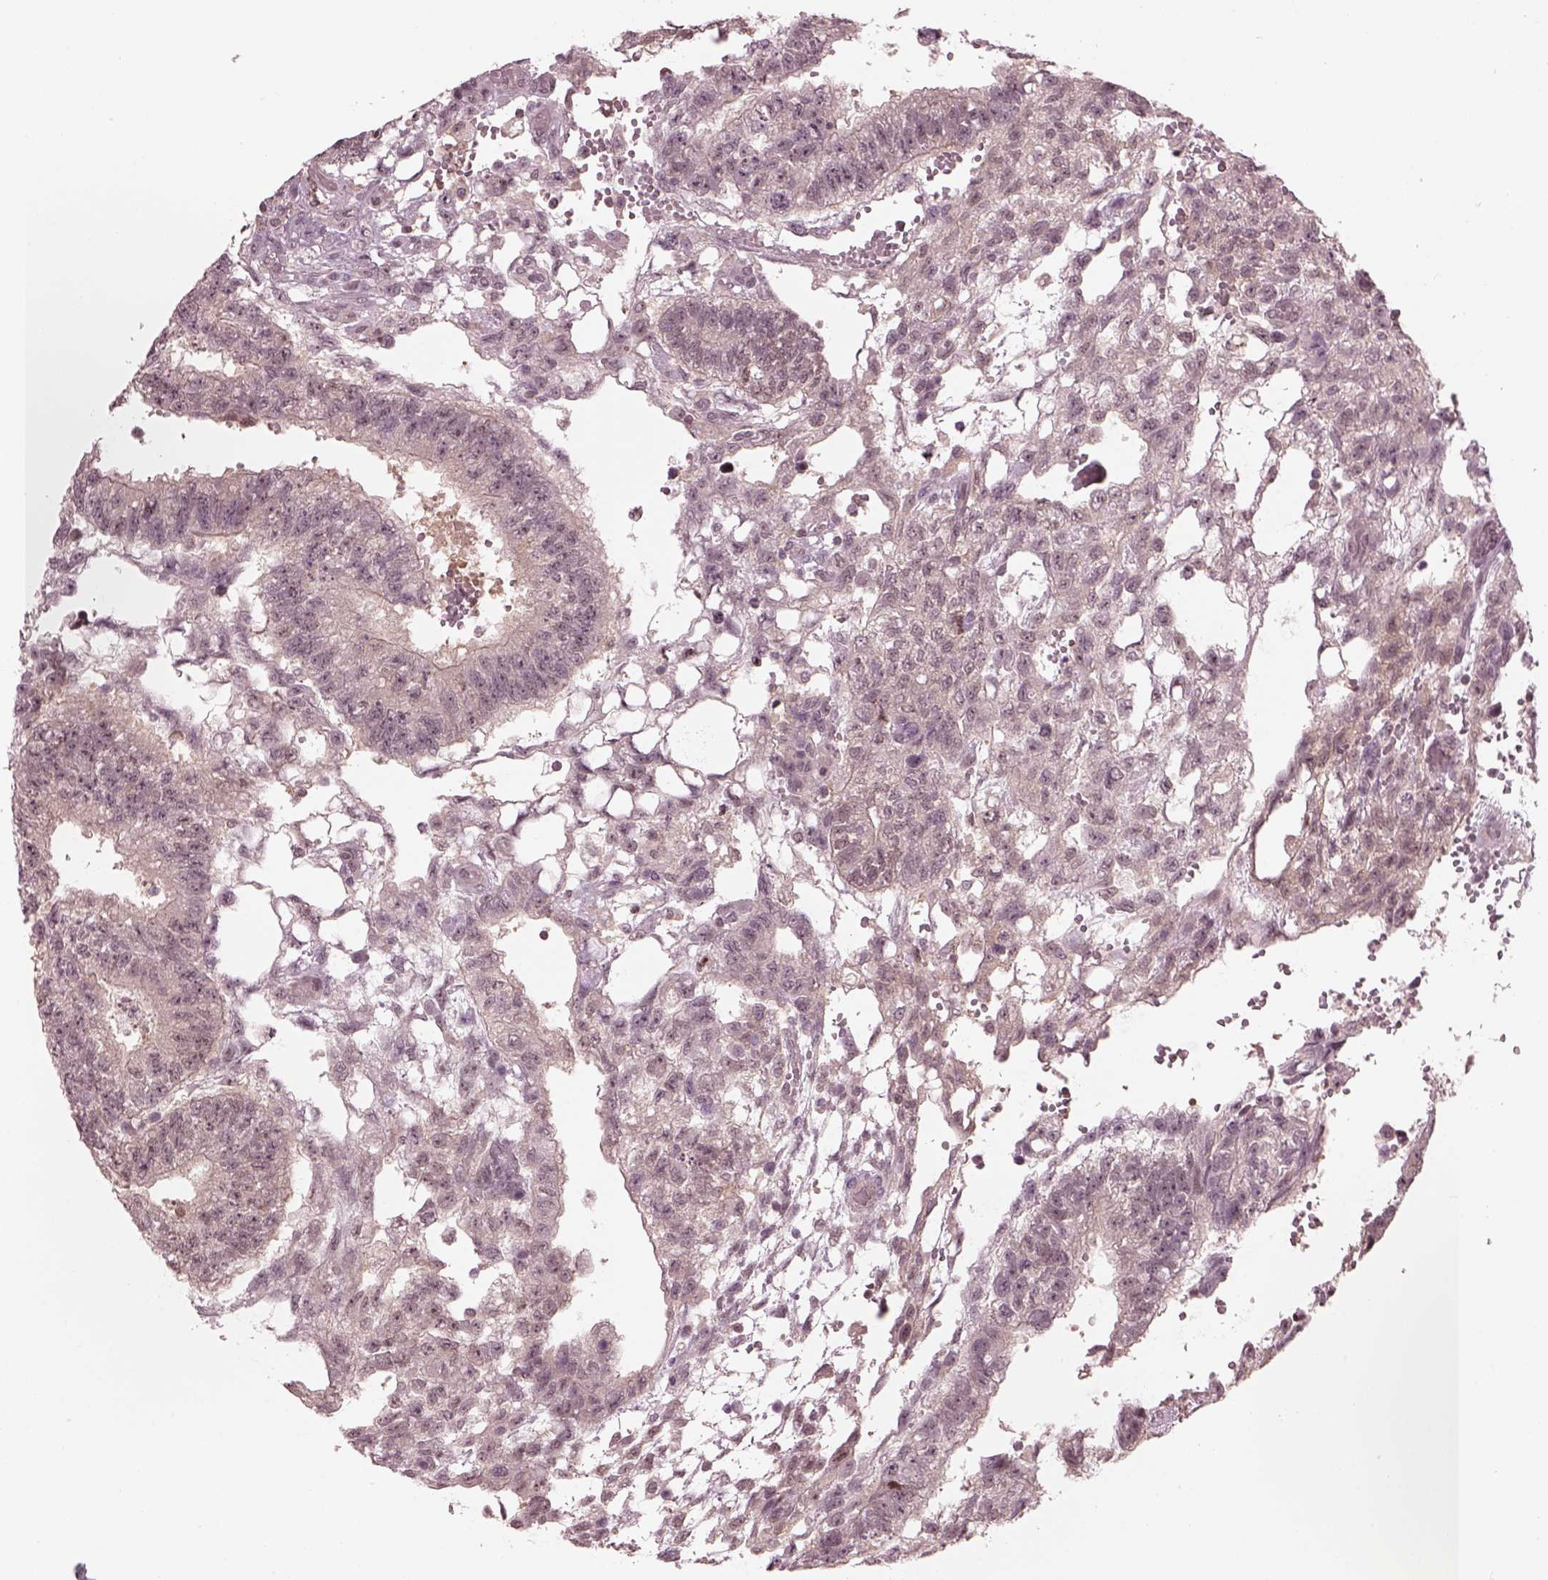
{"staining": {"intensity": "negative", "quantity": "none", "location": "none"}, "tissue": "testis cancer", "cell_type": "Tumor cells", "image_type": "cancer", "snomed": [{"axis": "morphology", "description": "Carcinoma, Embryonal, NOS"}, {"axis": "topography", "description": "Testis"}], "caption": "Immunohistochemical staining of embryonal carcinoma (testis) reveals no significant positivity in tumor cells.", "gene": "SRI", "patient": {"sex": "male", "age": 32}}